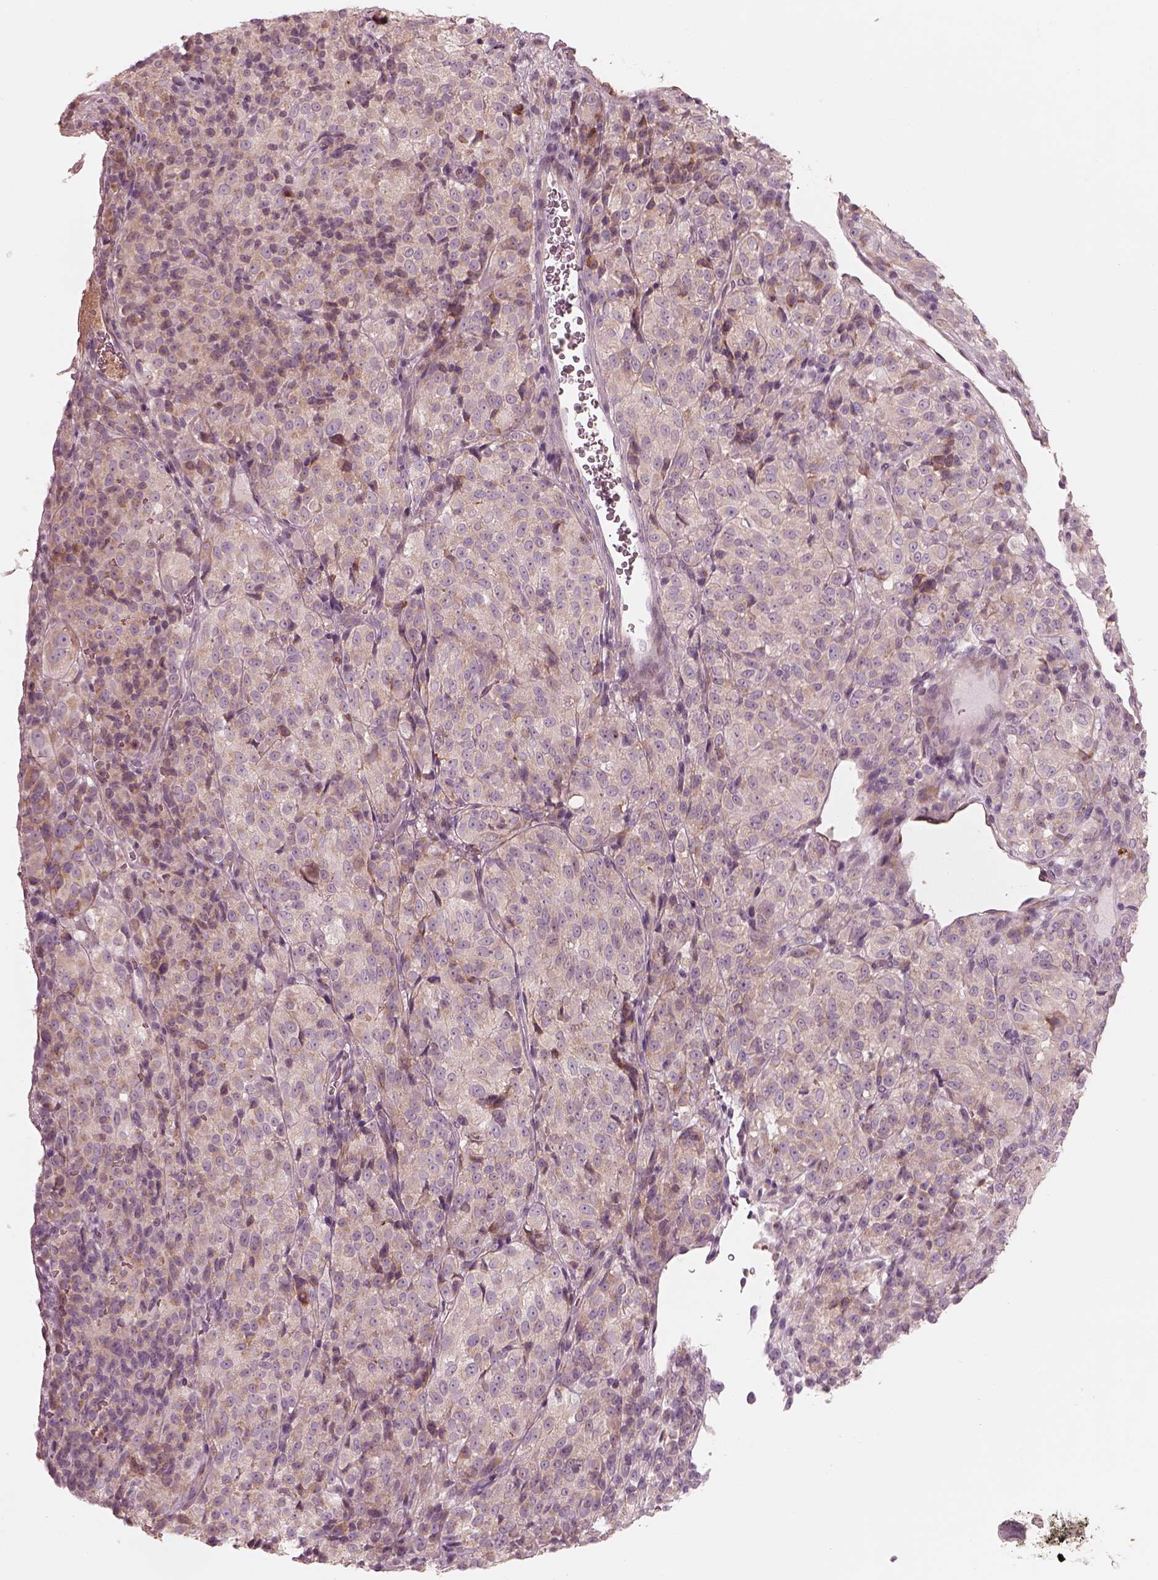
{"staining": {"intensity": "negative", "quantity": "none", "location": "none"}, "tissue": "melanoma", "cell_type": "Tumor cells", "image_type": "cancer", "snomed": [{"axis": "morphology", "description": "Malignant melanoma, Metastatic site"}, {"axis": "topography", "description": "Brain"}], "caption": "Human melanoma stained for a protein using immunohistochemistry demonstrates no positivity in tumor cells.", "gene": "RAB3C", "patient": {"sex": "female", "age": 56}}